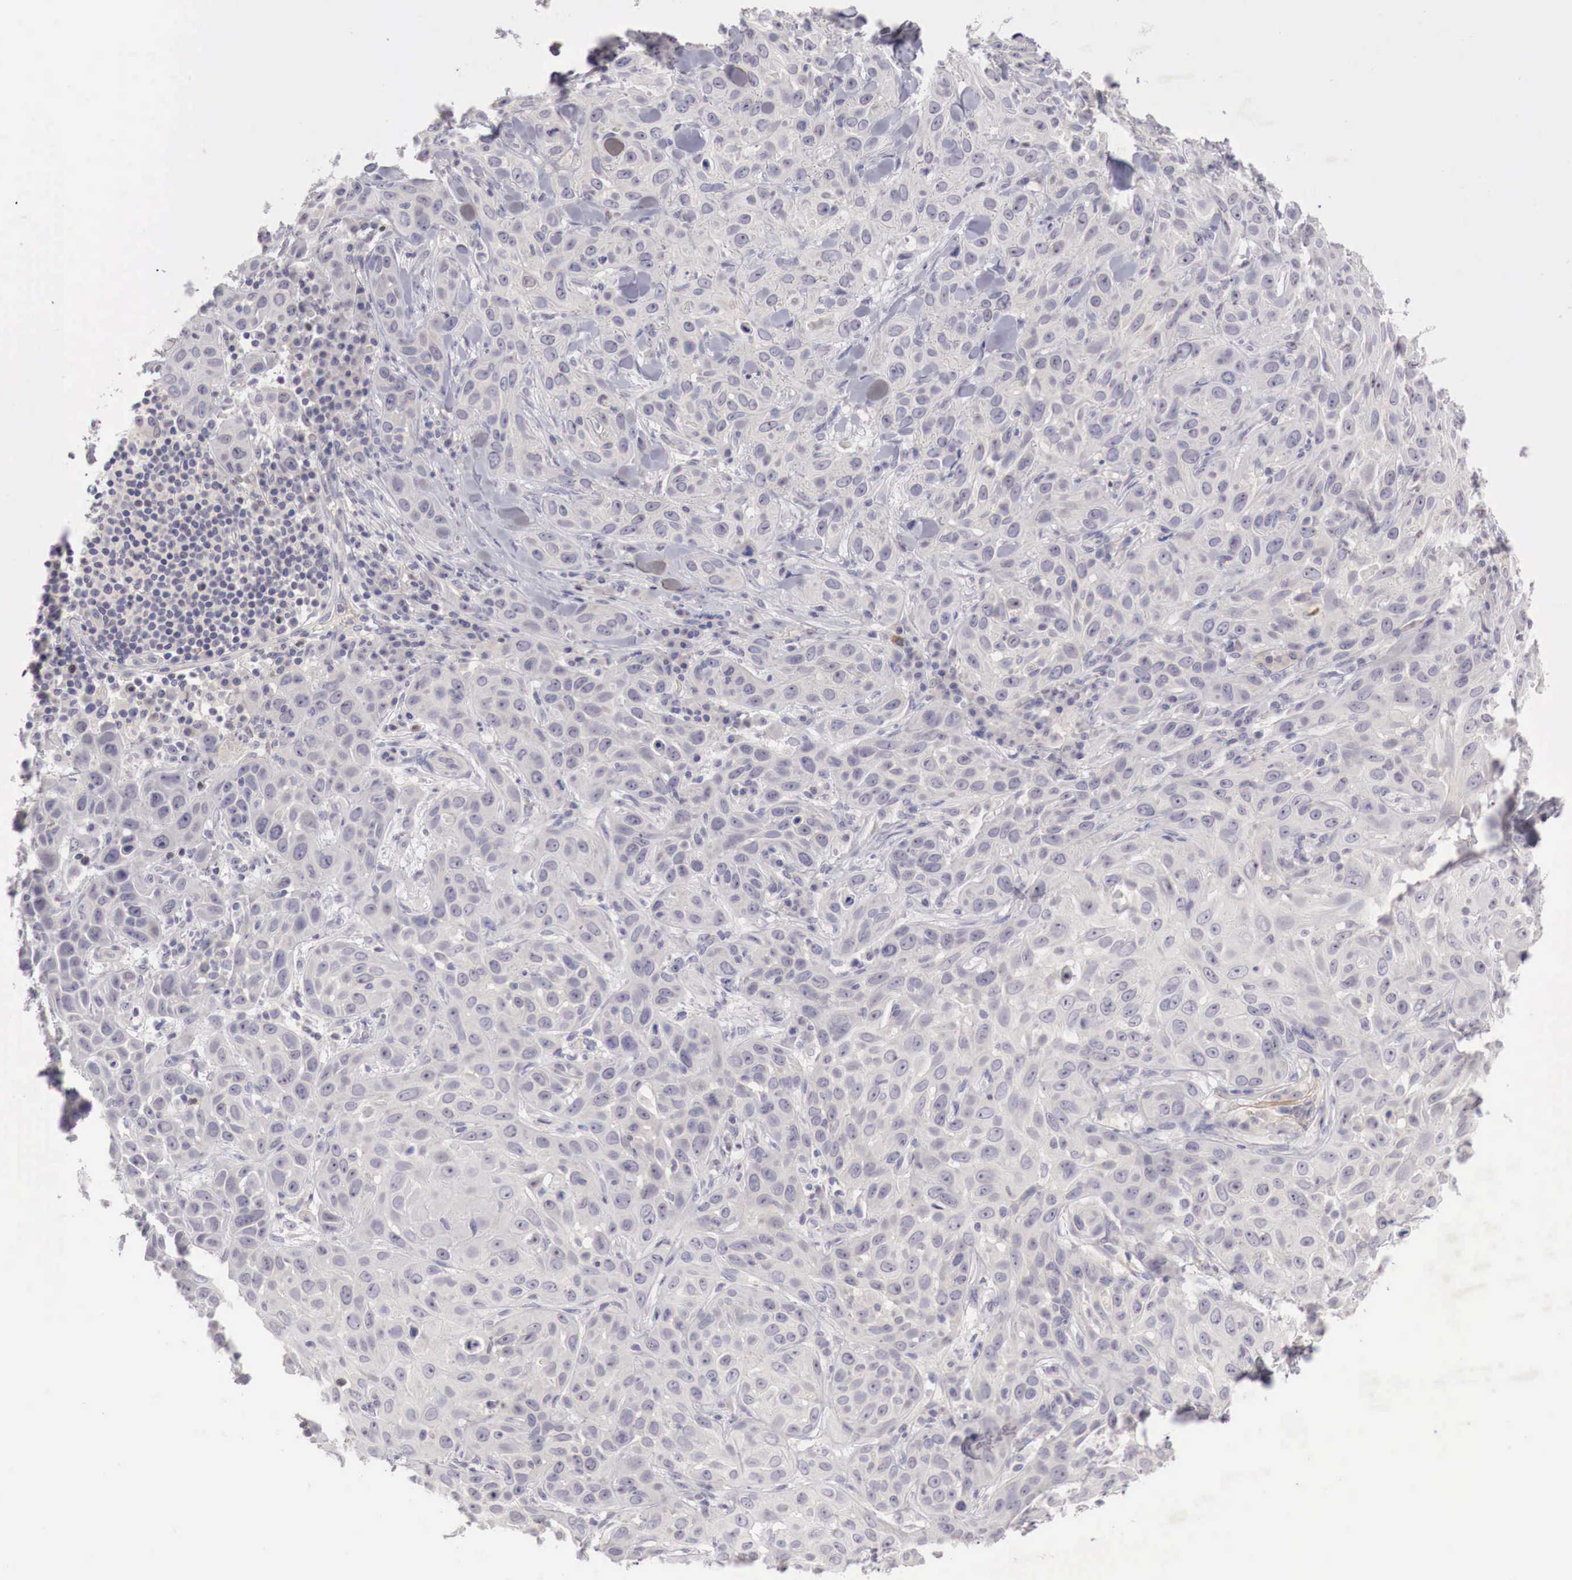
{"staining": {"intensity": "negative", "quantity": "none", "location": "none"}, "tissue": "skin cancer", "cell_type": "Tumor cells", "image_type": "cancer", "snomed": [{"axis": "morphology", "description": "Squamous cell carcinoma, NOS"}, {"axis": "topography", "description": "Skin"}], "caption": "This micrograph is of skin cancer (squamous cell carcinoma) stained with immunohistochemistry to label a protein in brown with the nuclei are counter-stained blue. There is no expression in tumor cells. (Brightfield microscopy of DAB (3,3'-diaminobenzidine) immunohistochemistry at high magnification).", "gene": "GATA1", "patient": {"sex": "male", "age": 84}}